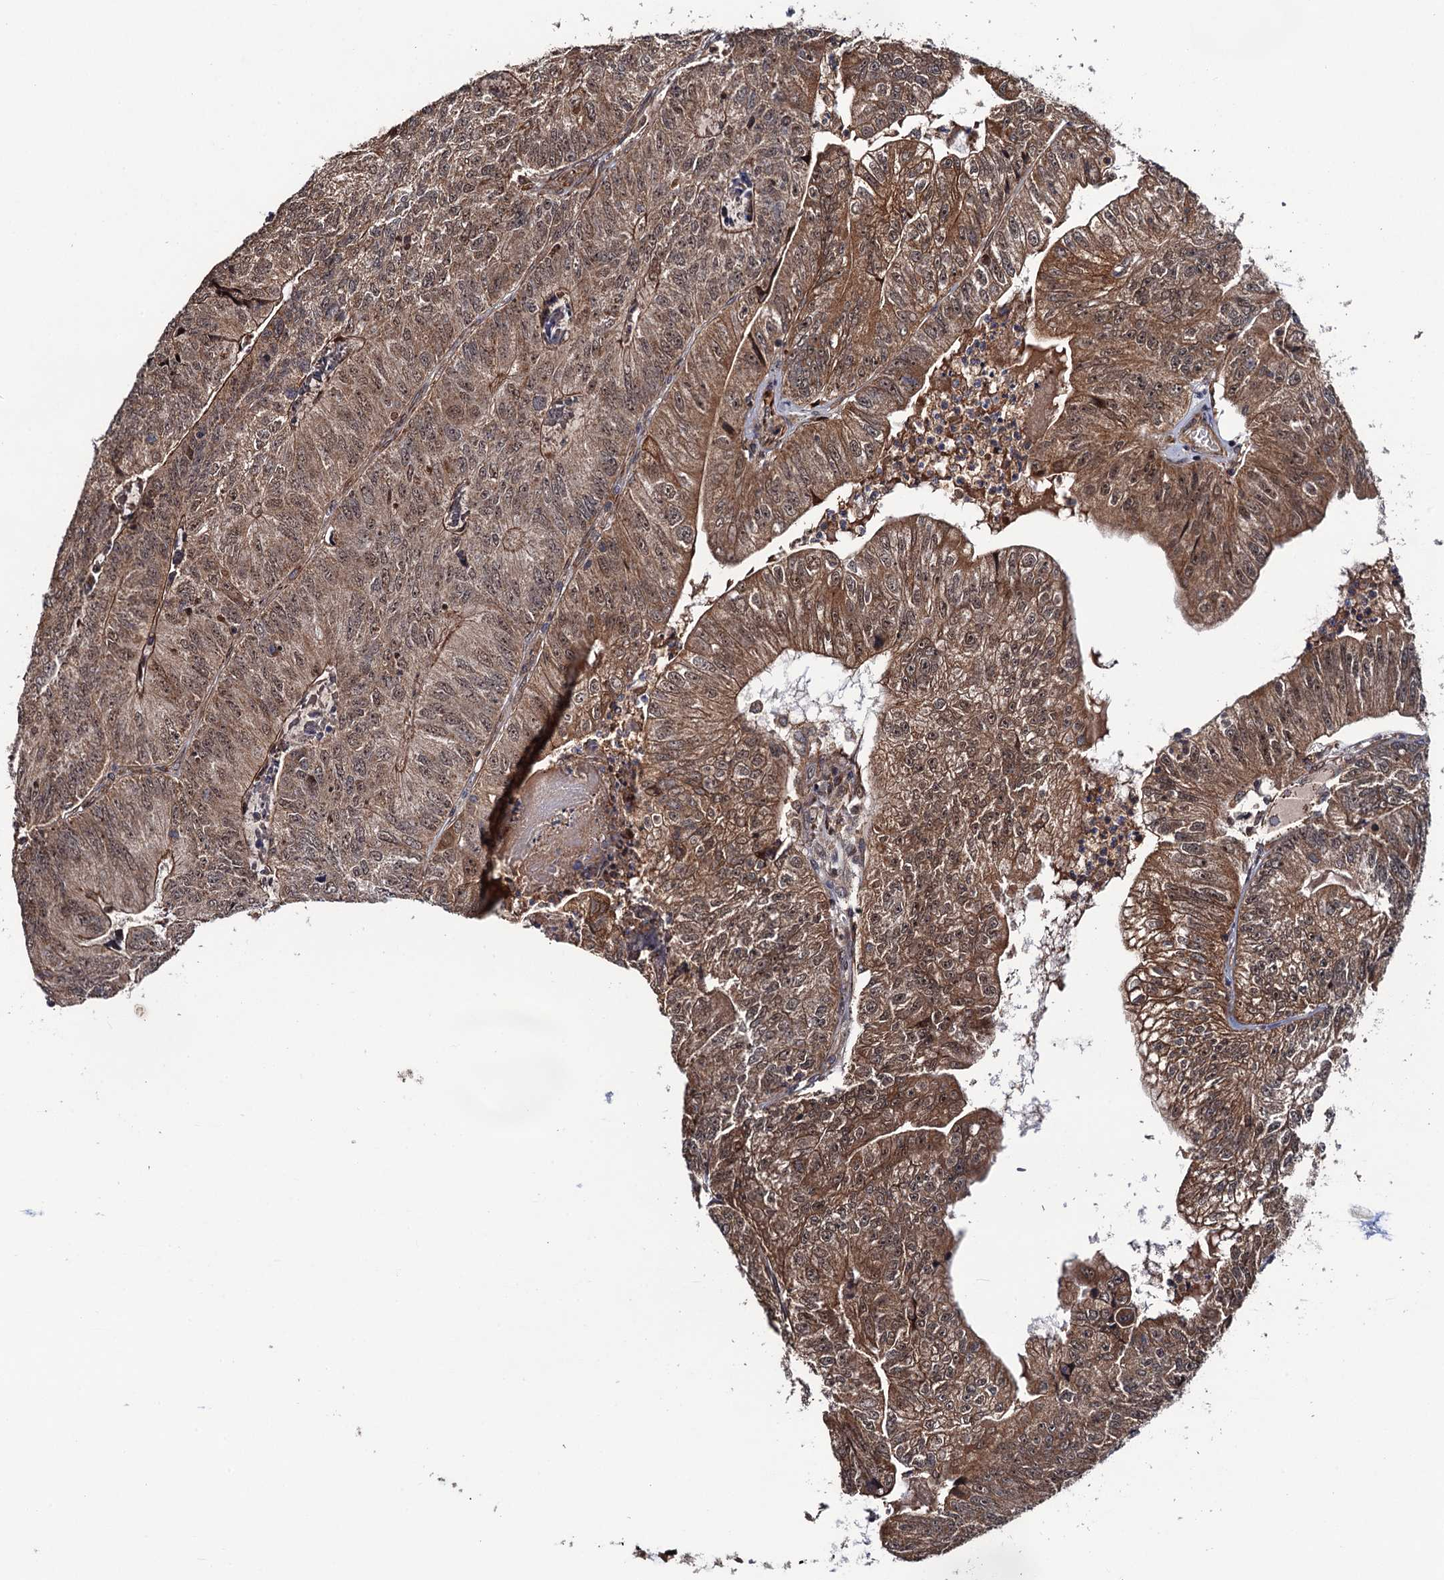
{"staining": {"intensity": "moderate", "quantity": ">75%", "location": "cytoplasmic/membranous,nuclear"}, "tissue": "colorectal cancer", "cell_type": "Tumor cells", "image_type": "cancer", "snomed": [{"axis": "morphology", "description": "Adenocarcinoma, NOS"}, {"axis": "topography", "description": "Colon"}], "caption": "A brown stain shows moderate cytoplasmic/membranous and nuclear positivity of a protein in human adenocarcinoma (colorectal) tumor cells. (IHC, brightfield microscopy, high magnification).", "gene": "FSIP1", "patient": {"sex": "female", "age": 67}}